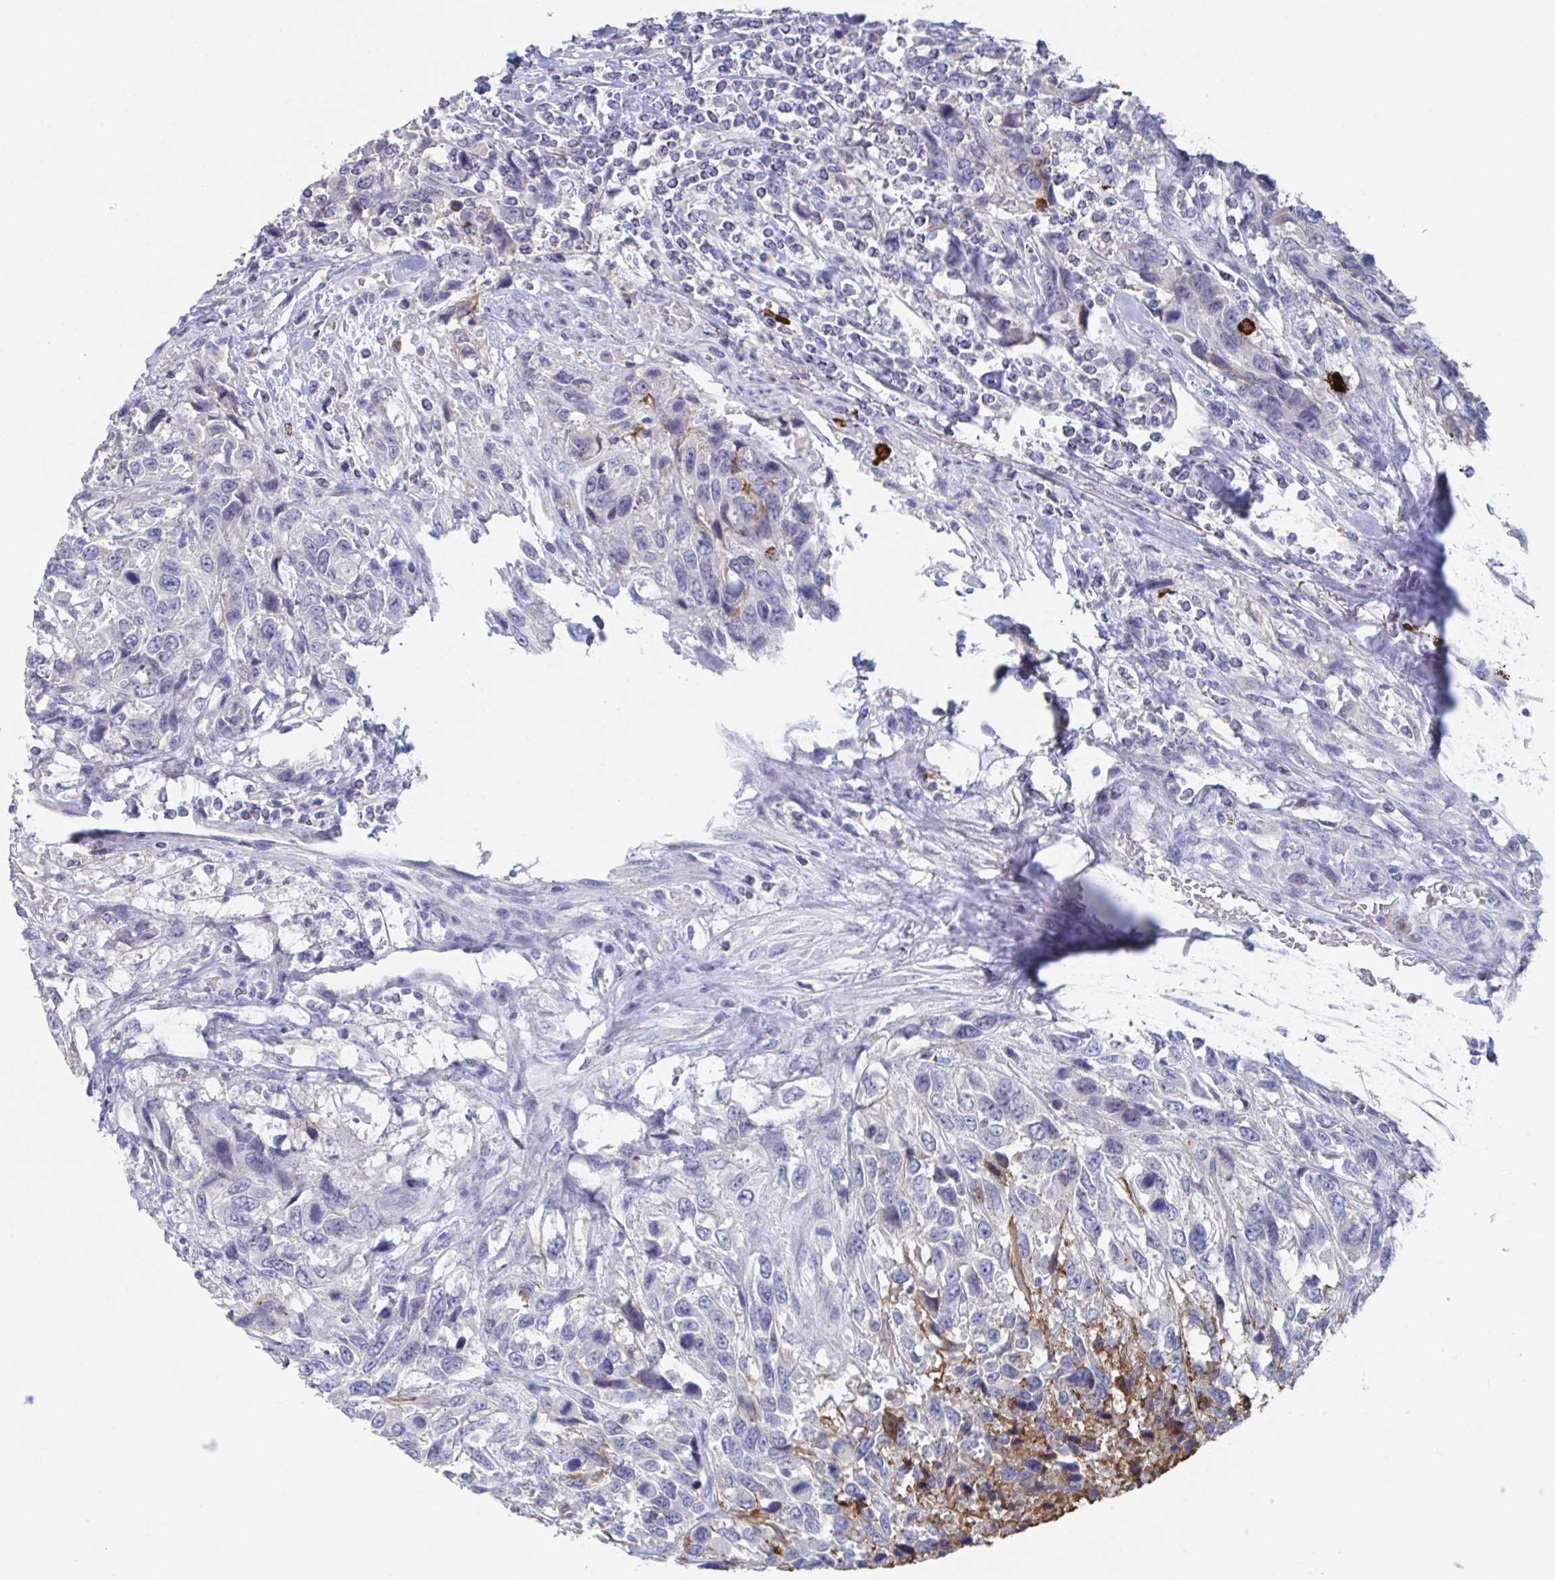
{"staining": {"intensity": "negative", "quantity": "none", "location": "none"}, "tissue": "urothelial cancer", "cell_type": "Tumor cells", "image_type": "cancer", "snomed": [{"axis": "morphology", "description": "Urothelial carcinoma, High grade"}, {"axis": "topography", "description": "Urinary bladder"}], "caption": "This is a photomicrograph of immunohistochemistry staining of high-grade urothelial carcinoma, which shows no positivity in tumor cells.", "gene": "KCNK5", "patient": {"sex": "female", "age": 70}}